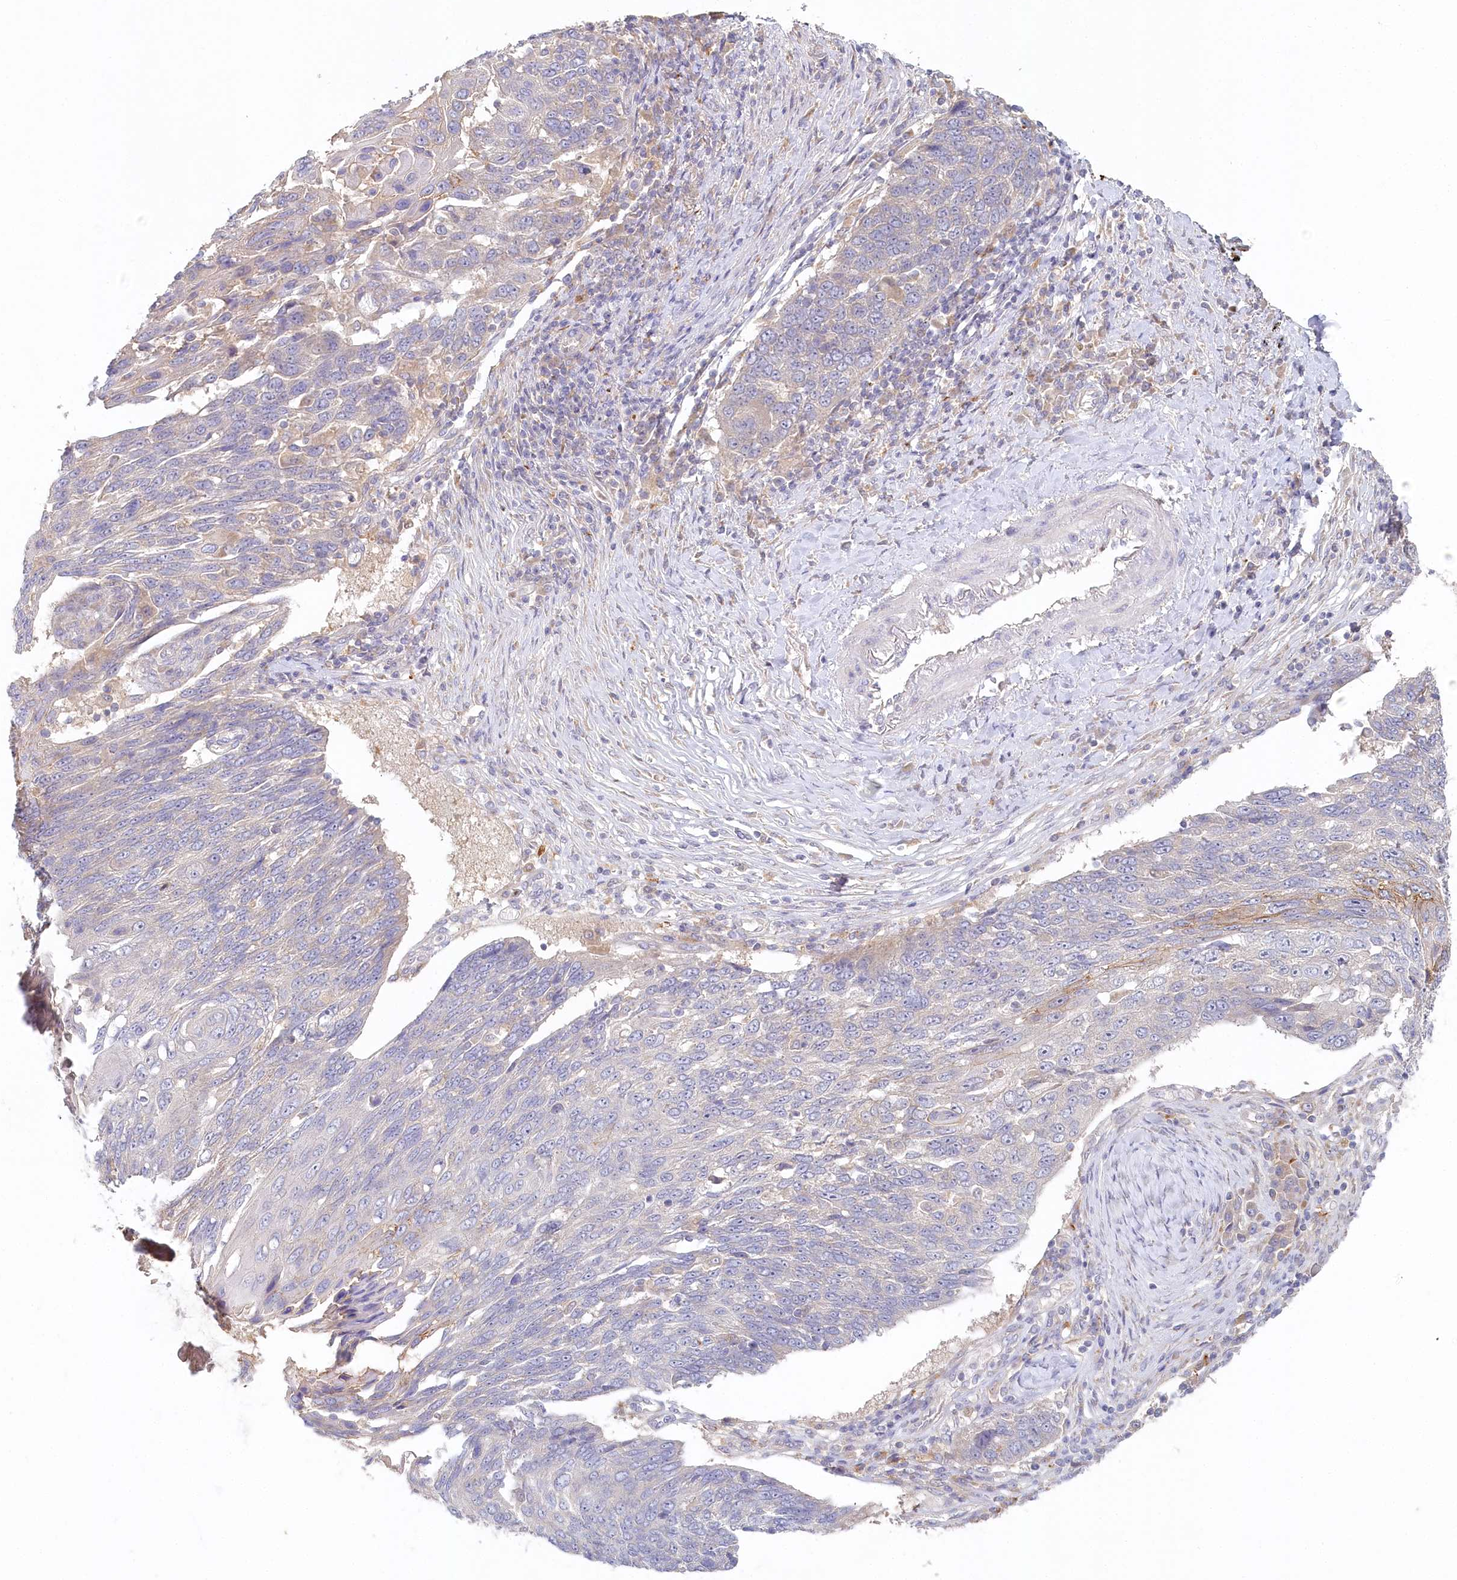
{"staining": {"intensity": "negative", "quantity": "none", "location": "none"}, "tissue": "lung cancer", "cell_type": "Tumor cells", "image_type": "cancer", "snomed": [{"axis": "morphology", "description": "Squamous cell carcinoma, NOS"}, {"axis": "topography", "description": "Lung"}], "caption": "This is an IHC photomicrograph of squamous cell carcinoma (lung). There is no staining in tumor cells.", "gene": "VSIG1", "patient": {"sex": "male", "age": 66}}